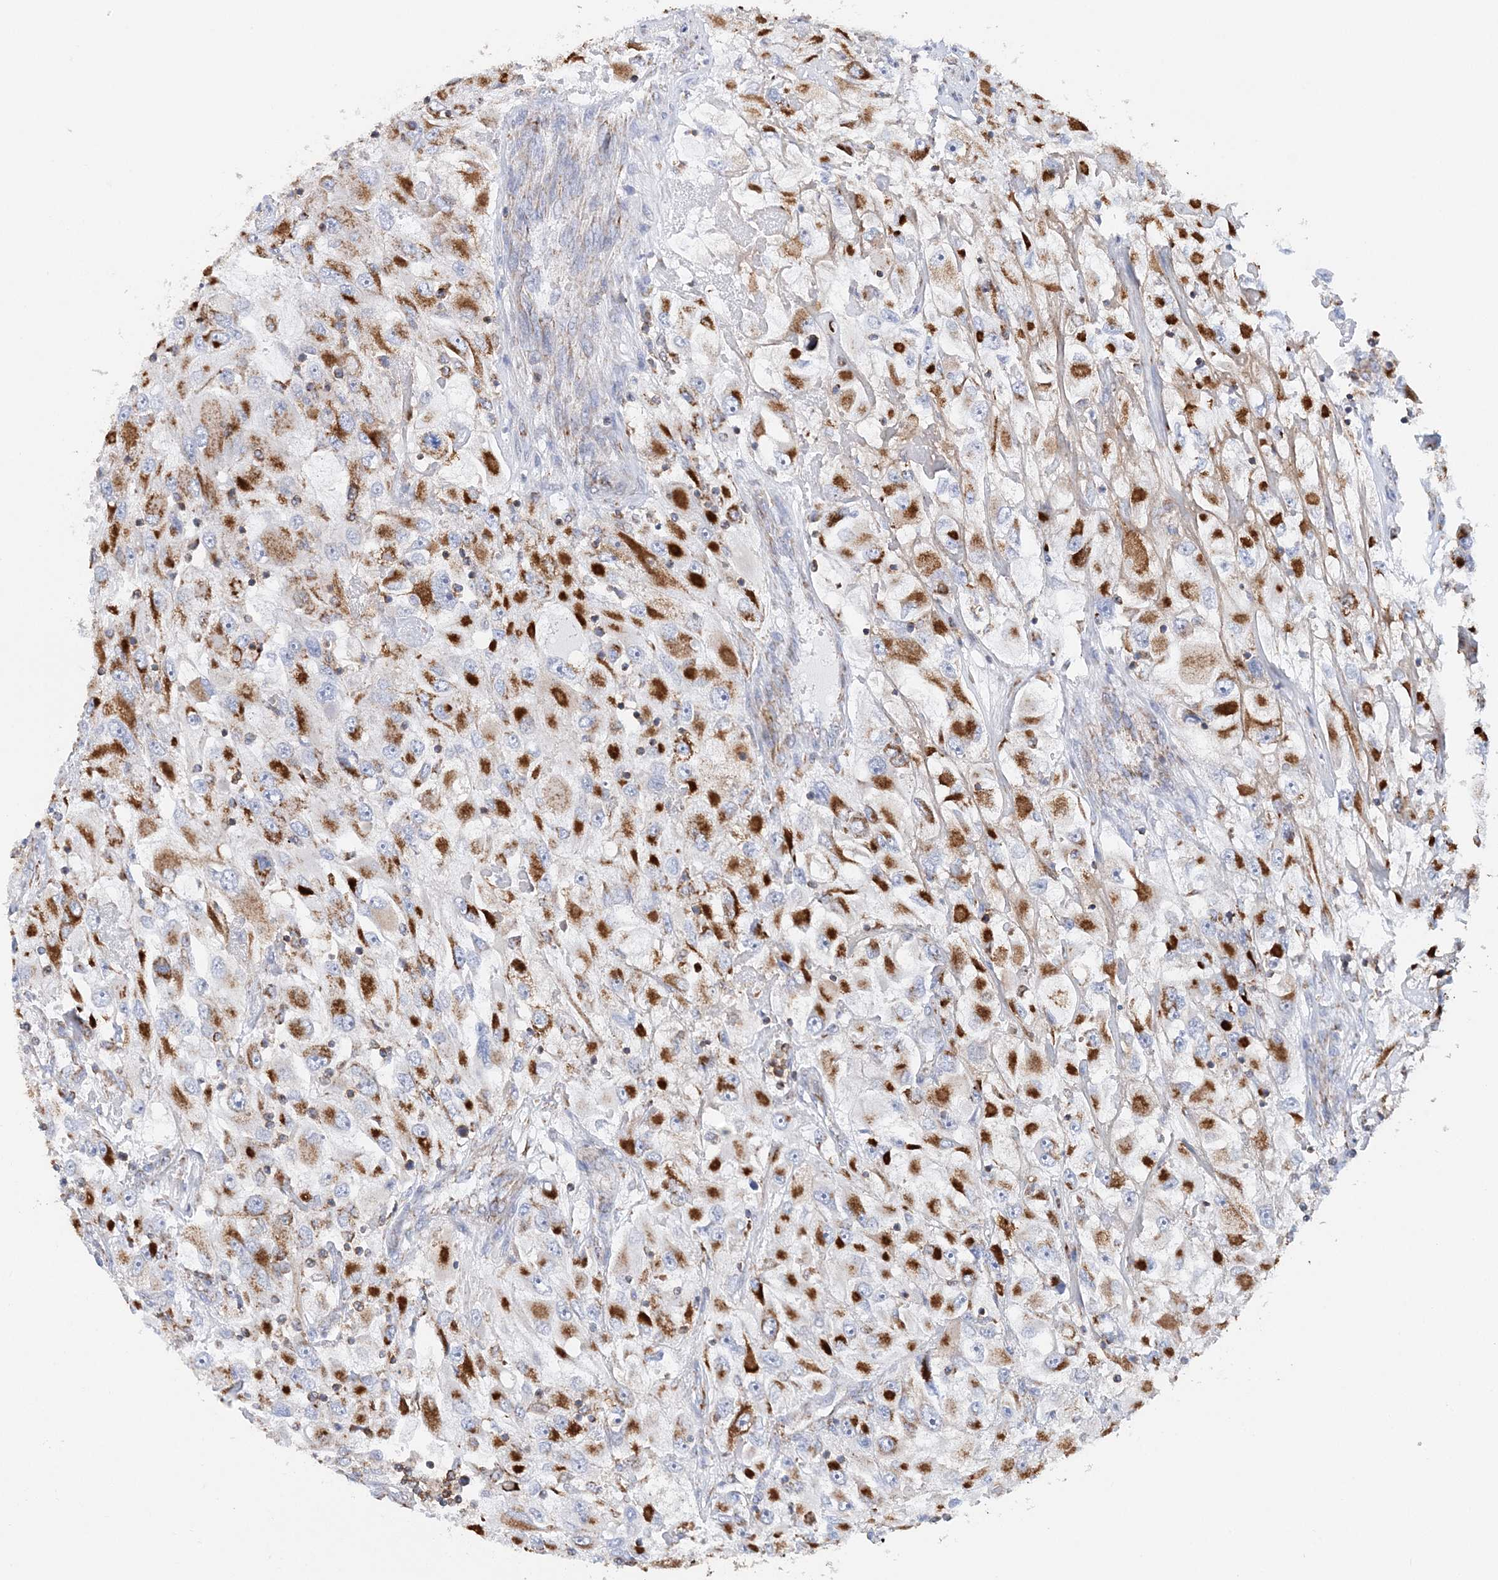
{"staining": {"intensity": "strong", "quantity": ">75%", "location": "cytoplasmic/membranous"}, "tissue": "renal cancer", "cell_type": "Tumor cells", "image_type": "cancer", "snomed": [{"axis": "morphology", "description": "Adenocarcinoma, NOS"}, {"axis": "topography", "description": "Kidney"}], "caption": "A photomicrograph showing strong cytoplasmic/membranous expression in about >75% of tumor cells in renal adenocarcinoma, as visualized by brown immunohistochemical staining.", "gene": "TTC32", "patient": {"sex": "female", "age": 52}}